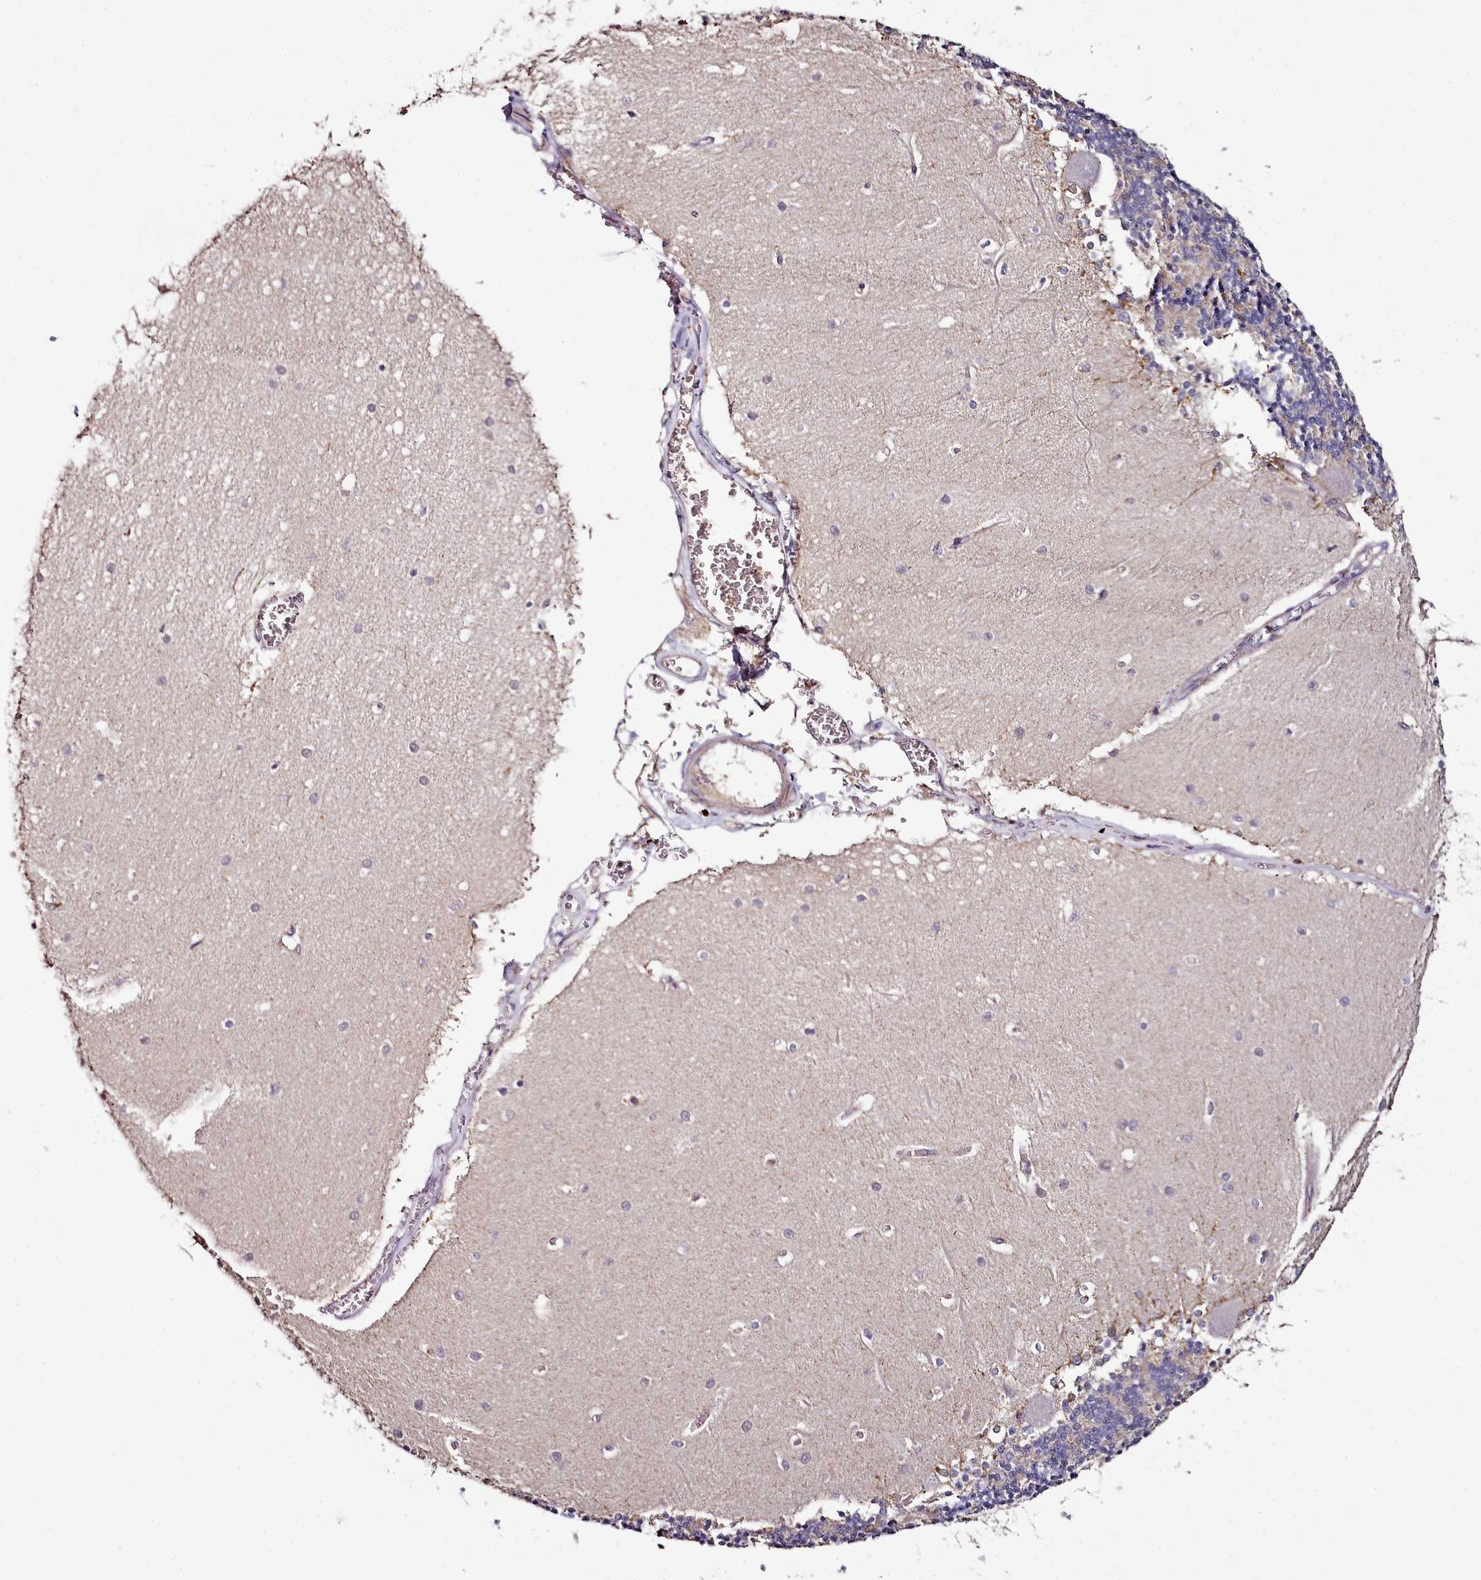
{"staining": {"intensity": "moderate", "quantity": "25%-75%", "location": "cytoplasmic/membranous"}, "tissue": "cerebellum", "cell_type": "Cells in granular layer", "image_type": "normal", "snomed": [{"axis": "morphology", "description": "Normal tissue, NOS"}, {"axis": "topography", "description": "Cerebellum"}], "caption": "Protein staining of benign cerebellum shows moderate cytoplasmic/membranous expression in approximately 25%-75% of cells in granular layer.", "gene": "ACSS1", "patient": {"sex": "male", "age": 37}}